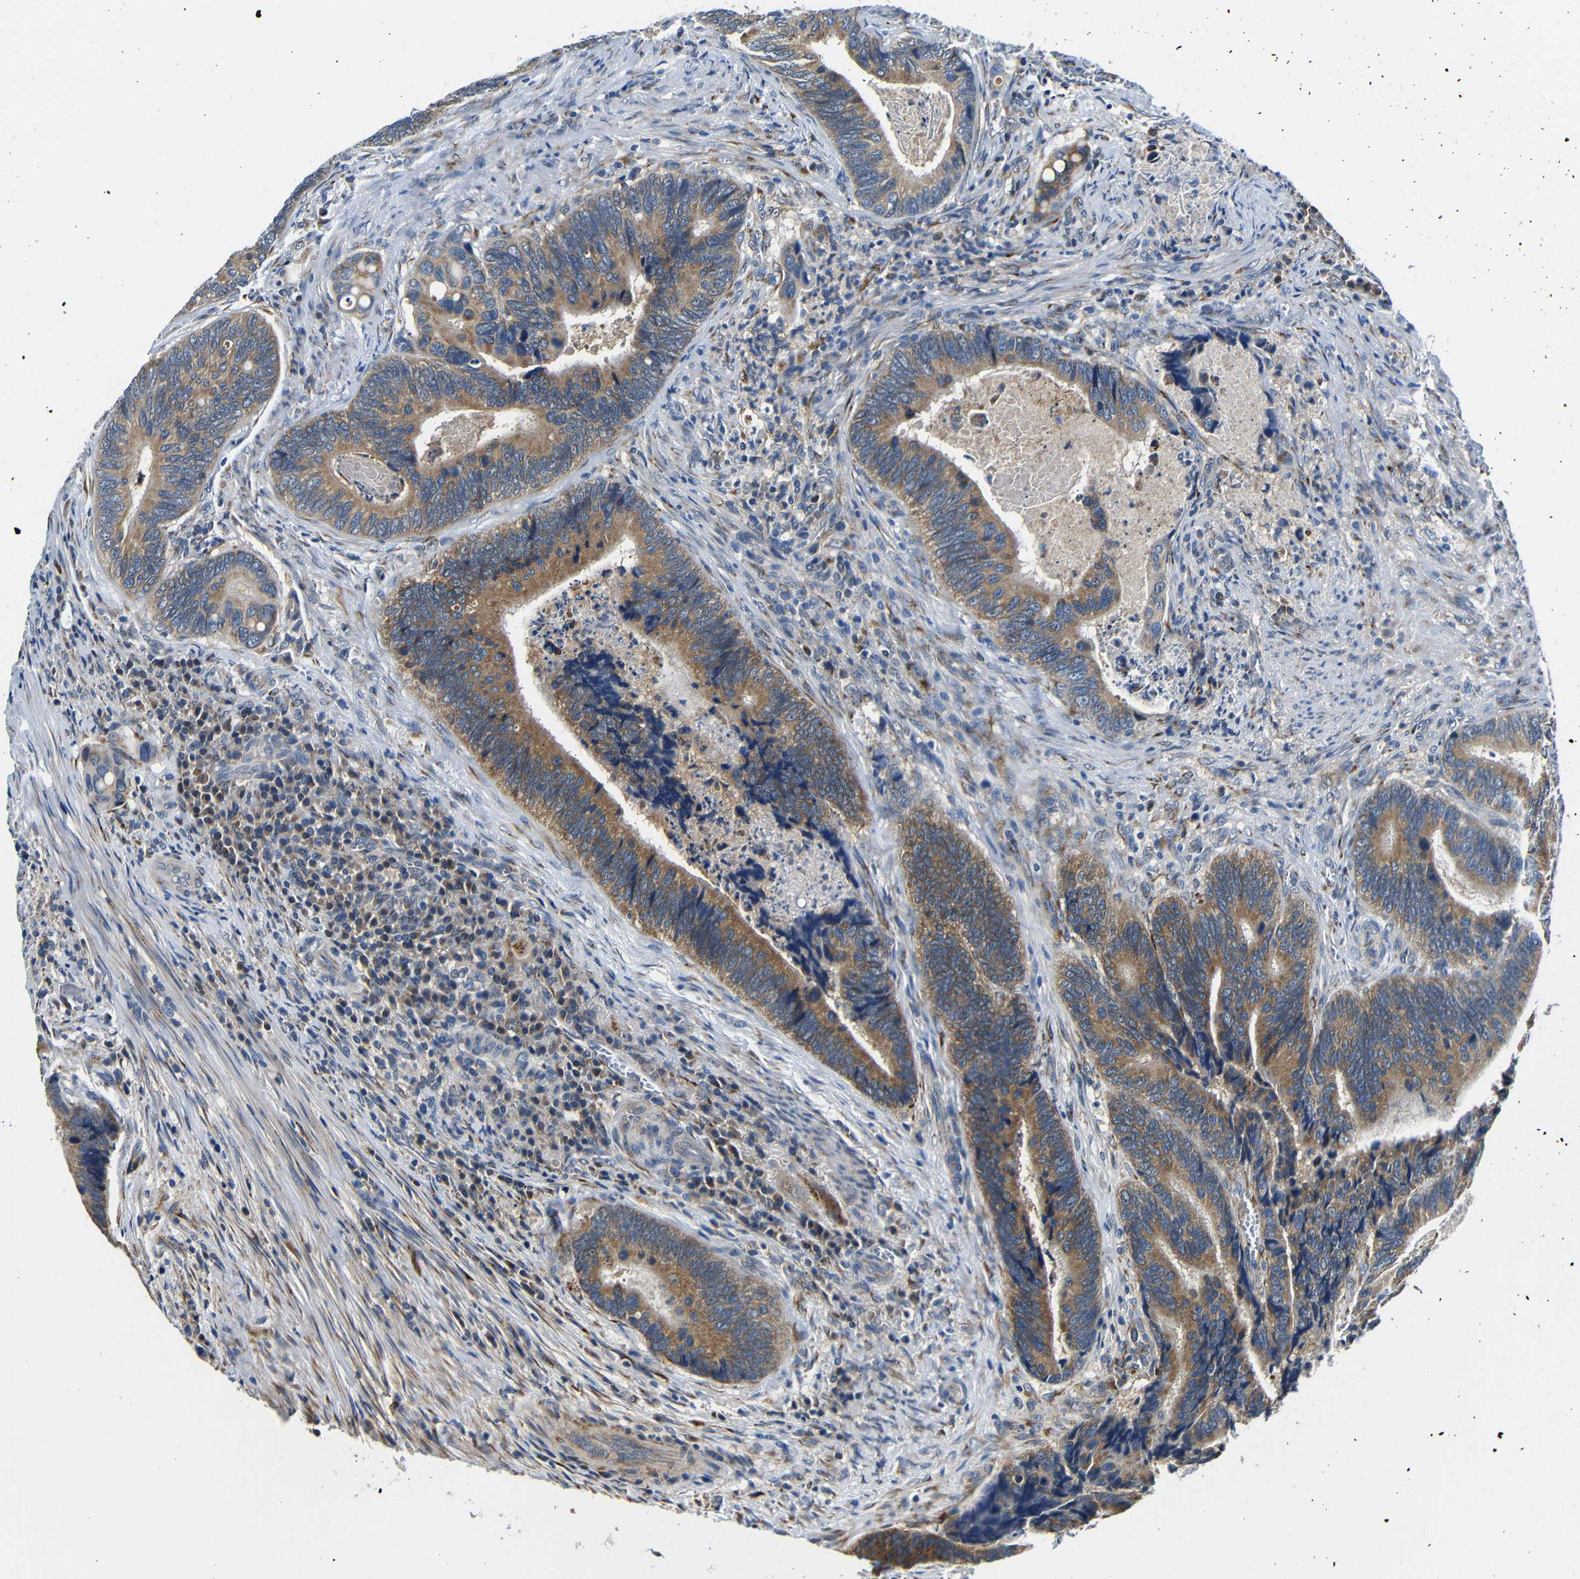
{"staining": {"intensity": "moderate", "quantity": ">75%", "location": "cytoplasmic/membranous"}, "tissue": "colorectal cancer", "cell_type": "Tumor cells", "image_type": "cancer", "snomed": [{"axis": "morphology", "description": "Inflammation, NOS"}, {"axis": "morphology", "description": "Adenocarcinoma, NOS"}, {"axis": "topography", "description": "Colon"}], "caption": "Colorectal cancer stained with immunohistochemistry reveals moderate cytoplasmic/membranous positivity in about >75% of tumor cells. (brown staining indicates protein expression, while blue staining denotes nuclei).", "gene": "FKBP14", "patient": {"sex": "male", "age": 72}}